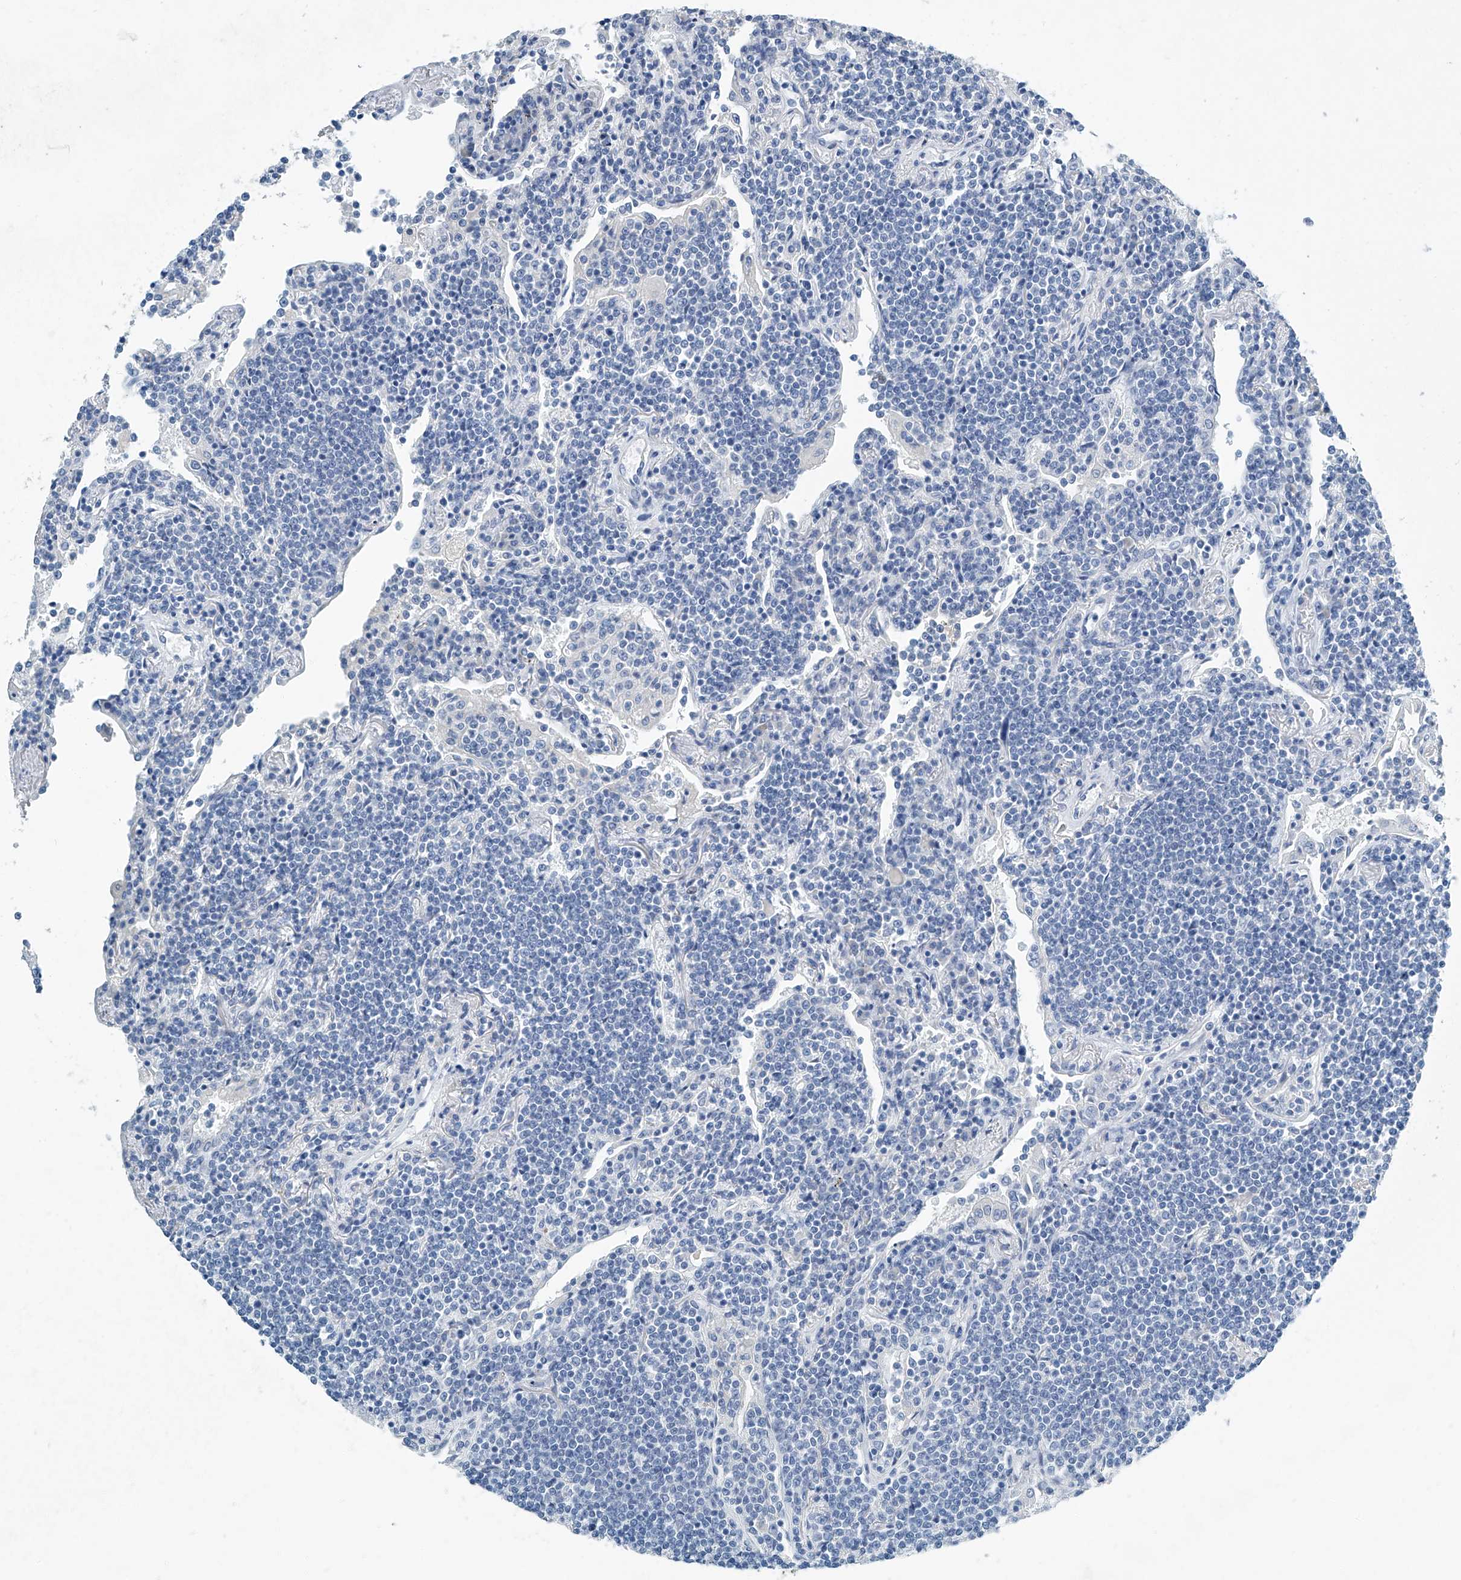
{"staining": {"intensity": "negative", "quantity": "none", "location": "none"}, "tissue": "lymphoma", "cell_type": "Tumor cells", "image_type": "cancer", "snomed": [{"axis": "morphology", "description": "Malignant lymphoma, non-Hodgkin's type, Low grade"}, {"axis": "topography", "description": "Lung"}], "caption": "Immunohistochemistry (IHC) photomicrograph of malignant lymphoma, non-Hodgkin's type (low-grade) stained for a protein (brown), which shows no staining in tumor cells.", "gene": "CYP2A7", "patient": {"sex": "female", "age": 71}}